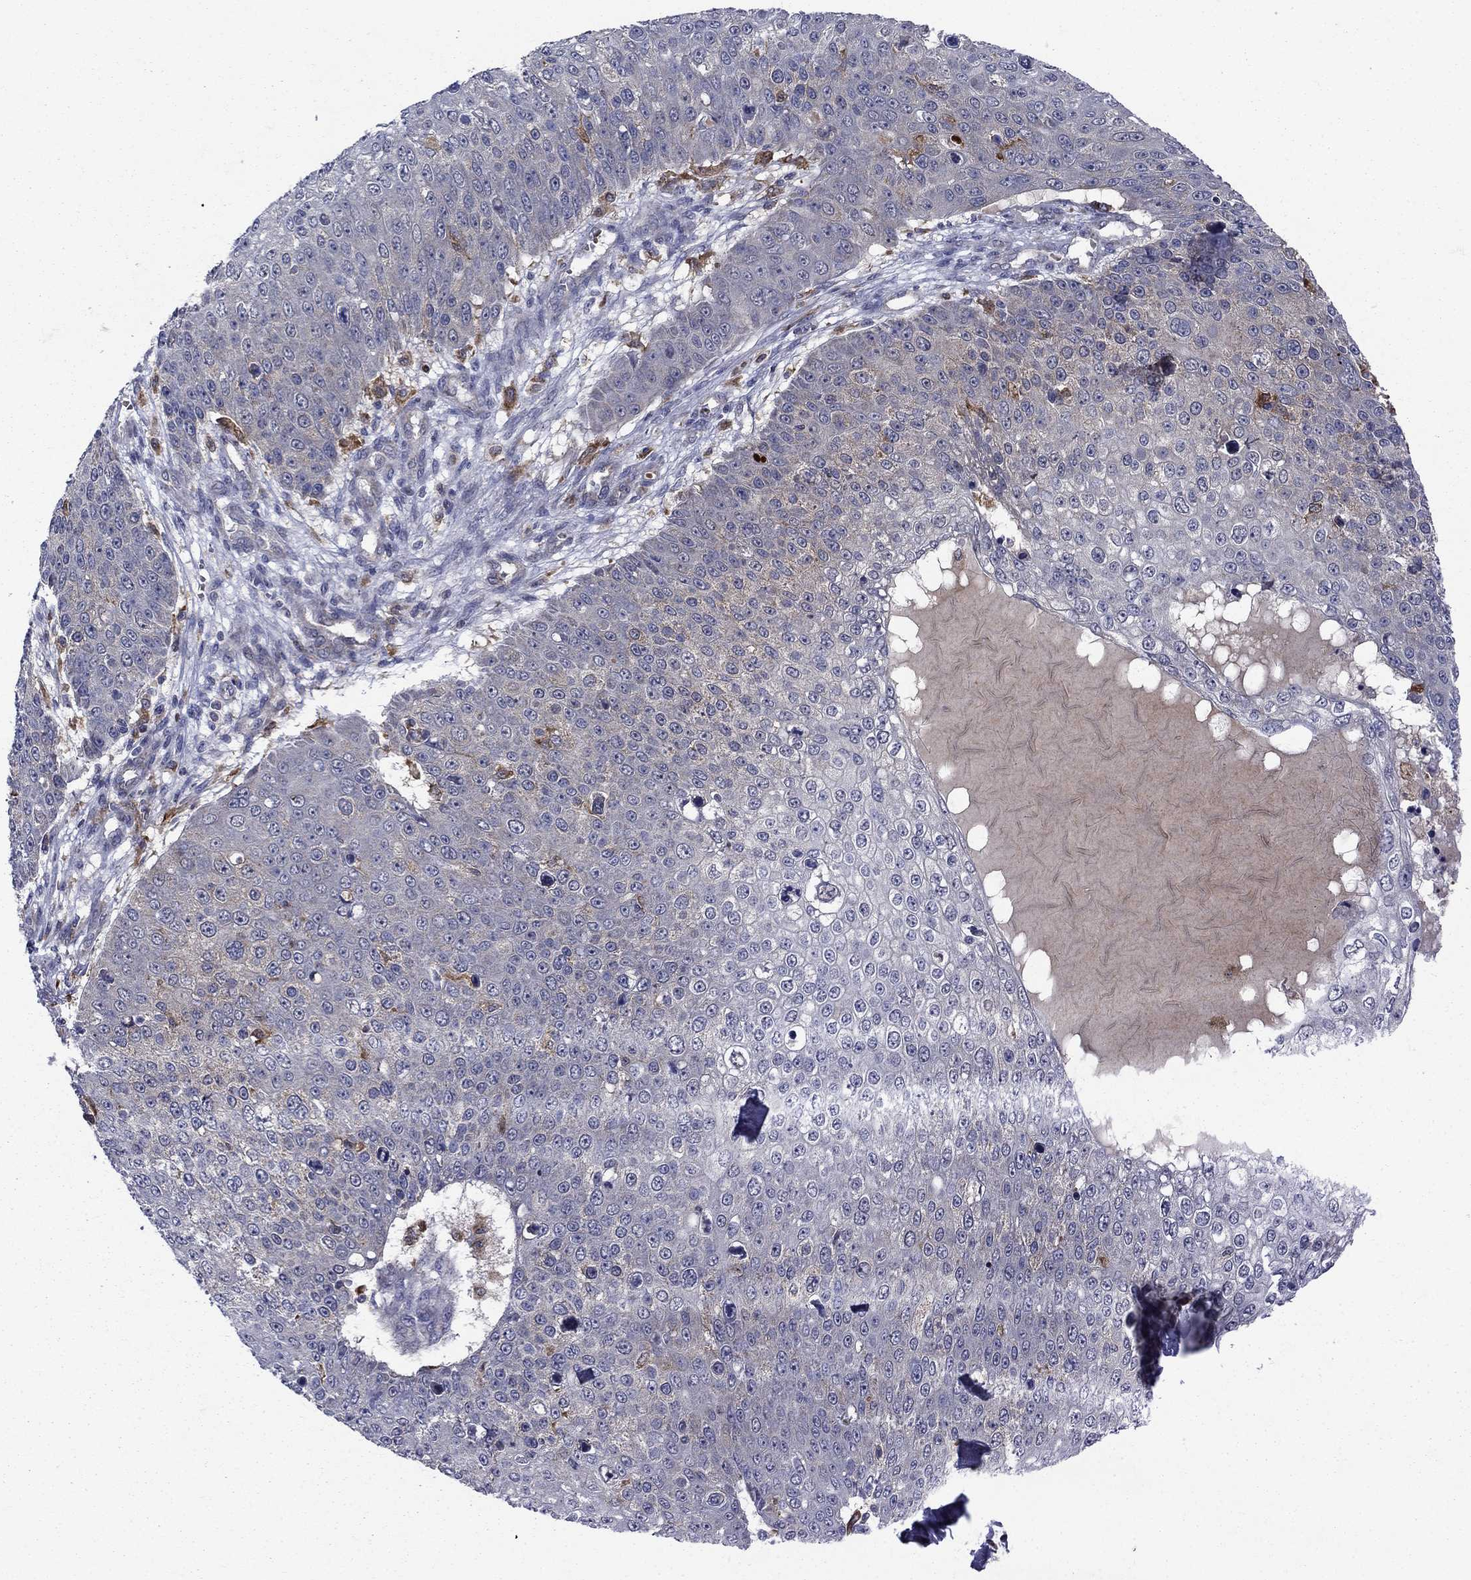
{"staining": {"intensity": "weak", "quantity": "<25%", "location": "cytoplasmic/membranous"}, "tissue": "skin cancer", "cell_type": "Tumor cells", "image_type": "cancer", "snomed": [{"axis": "morphology", "description": "Squamous cell carcinoma, NOS"}, {"axis": "topography", "description": "Skin"}], "caption": "Micrograph shows no protein staining in tumor cells of skin squamous cell carcinoma tissue. Nuclei are stained in blue.", "gene": "RNF19B", "patient": {"sex": "male", "age": 71}}